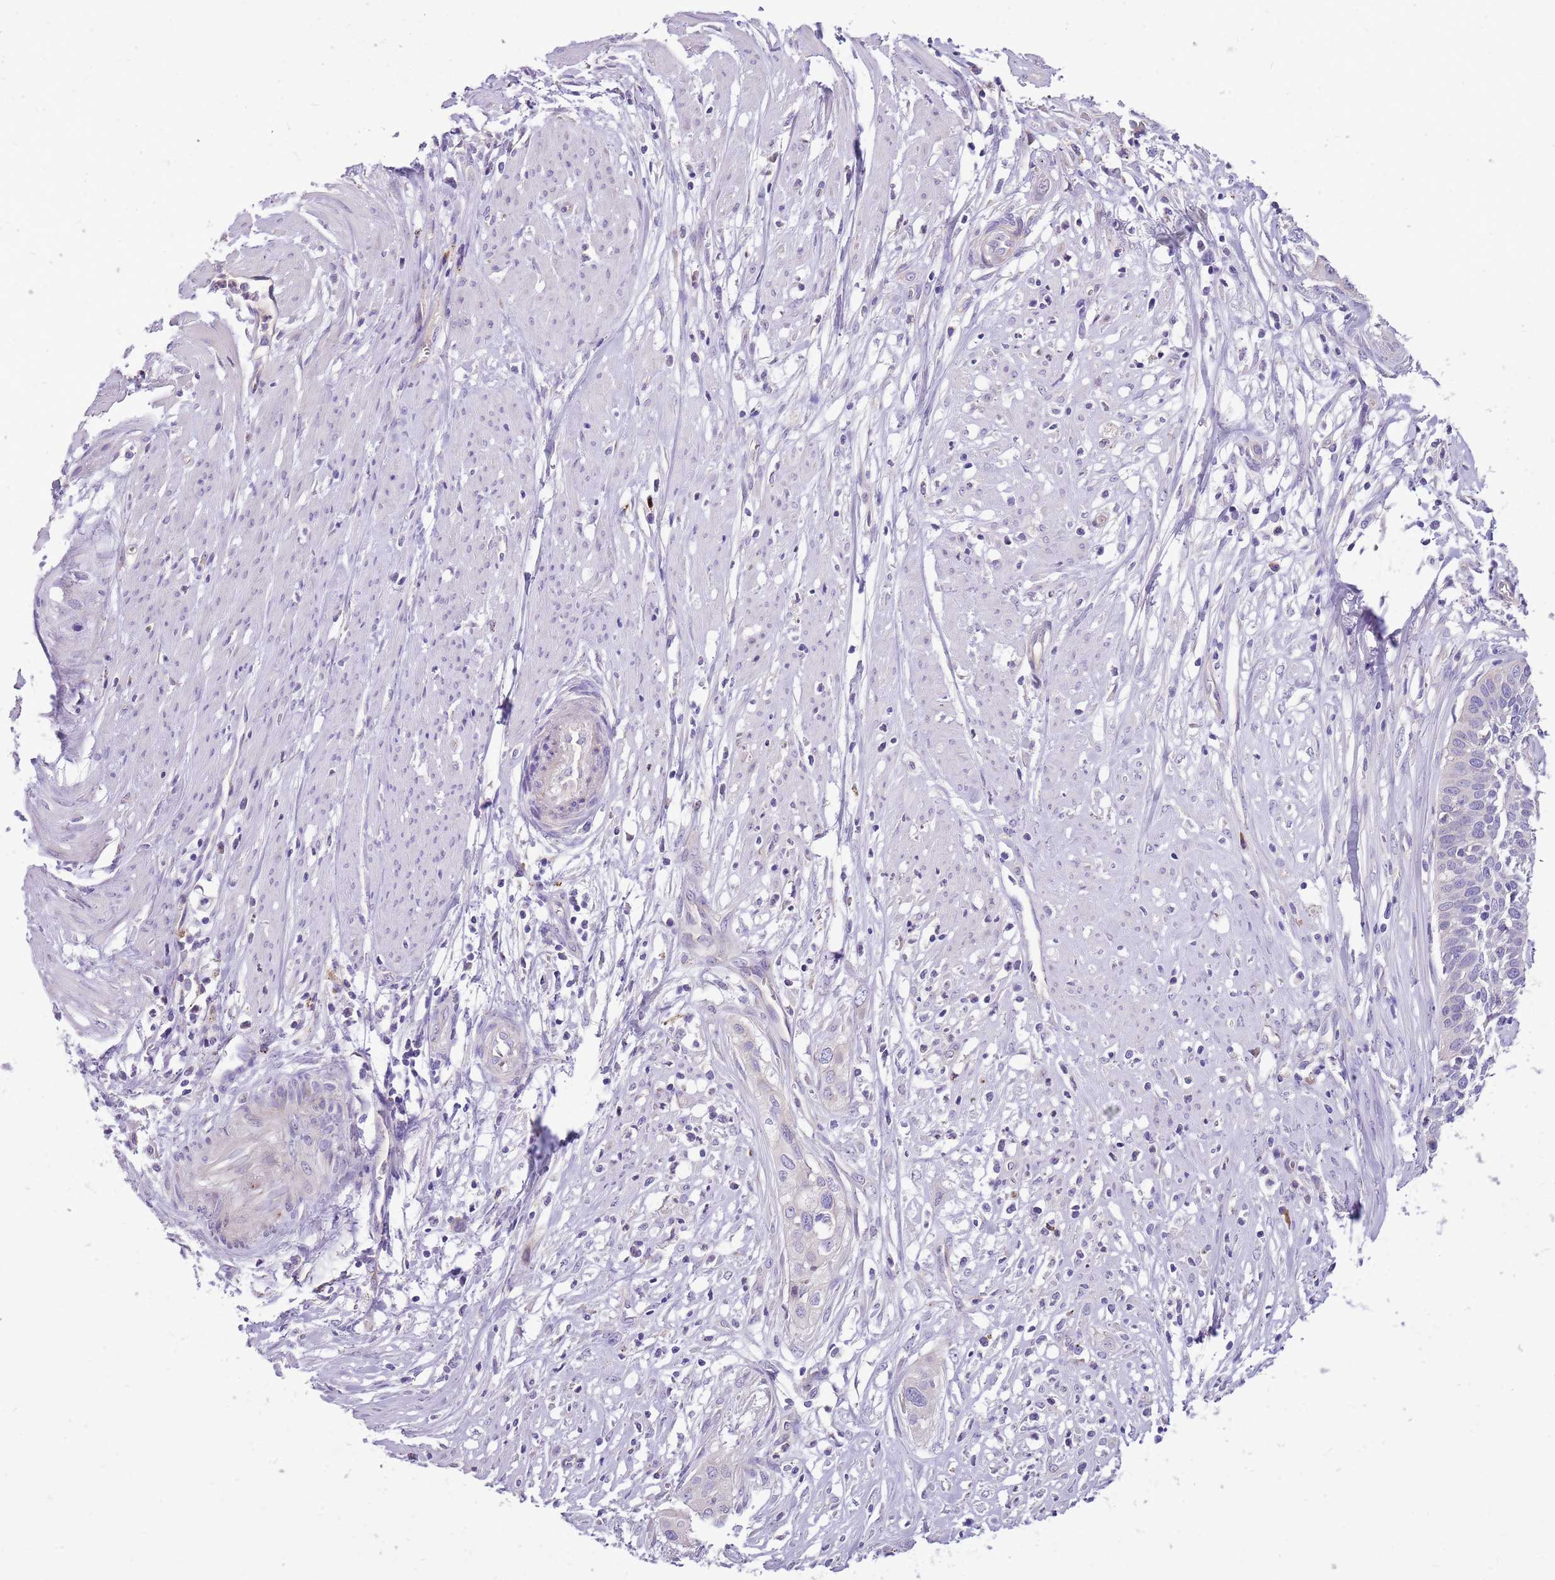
{"staining": {"intensity": "negative", "quantity": "none", "location": "none"}, "tissue": "cervical cancer", "cell_type": "Tumor cells", "image_type": "cancer", "snomed": [{"axis": "morphology", "description": "Squamous cell carcinoma, NOS"}, {"axis": "topography", "description": "Cervix"}], "caption": "IHC micrograph of cervical squamous cell carcinoma stained for a protein (brown), which exhibits no staining in tumor cells. (Stains: DAB (3,3'-diaminobenzidine) IHC with hematoxylin counter stain, Microscopy: brightfield microscopy at high magnification).", "gene": "NTN4", "patient": {"sex": "female", "age": 34}}